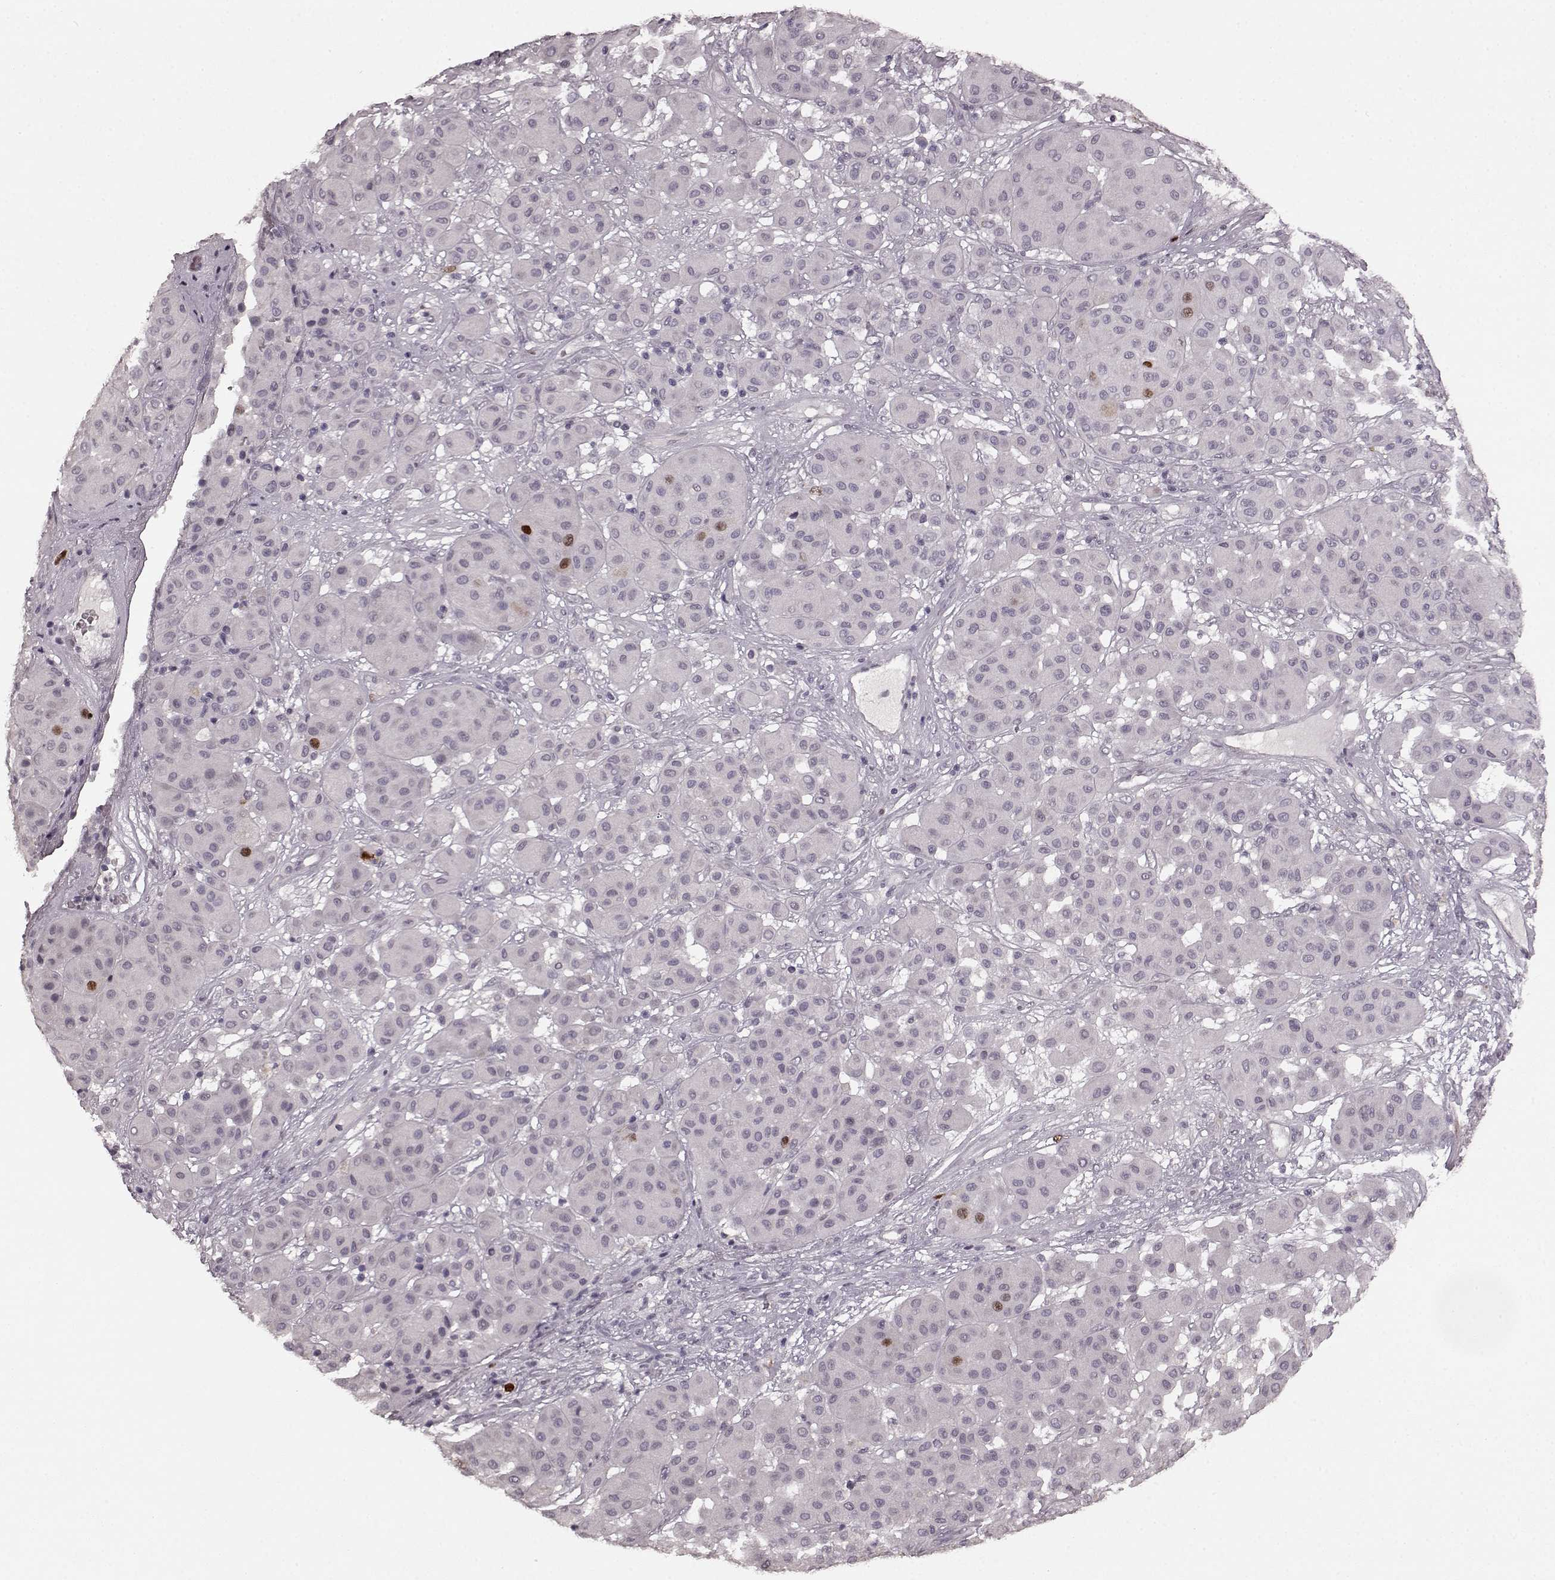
{"staining": {"intensity": "strong", "quantity": "<25%", "location": "nuclear"}, "tissue": "melanoma", "cell_type": "Tumor cells", "image_type": "cancer", "snomed": [{"axis": "morphology", "description": "Malignant melanoma, Metastatic site"}, {"axis": "topography", "description": "Smooth muscle"}], "caption": "There is medium levels of strong nuclear positivity in tumor cells of melanoma, as demonstrated by immunohistochemical staining (brown color).", "gene": "CCNA2", "patient": {"sex": "male", "age": 41}}